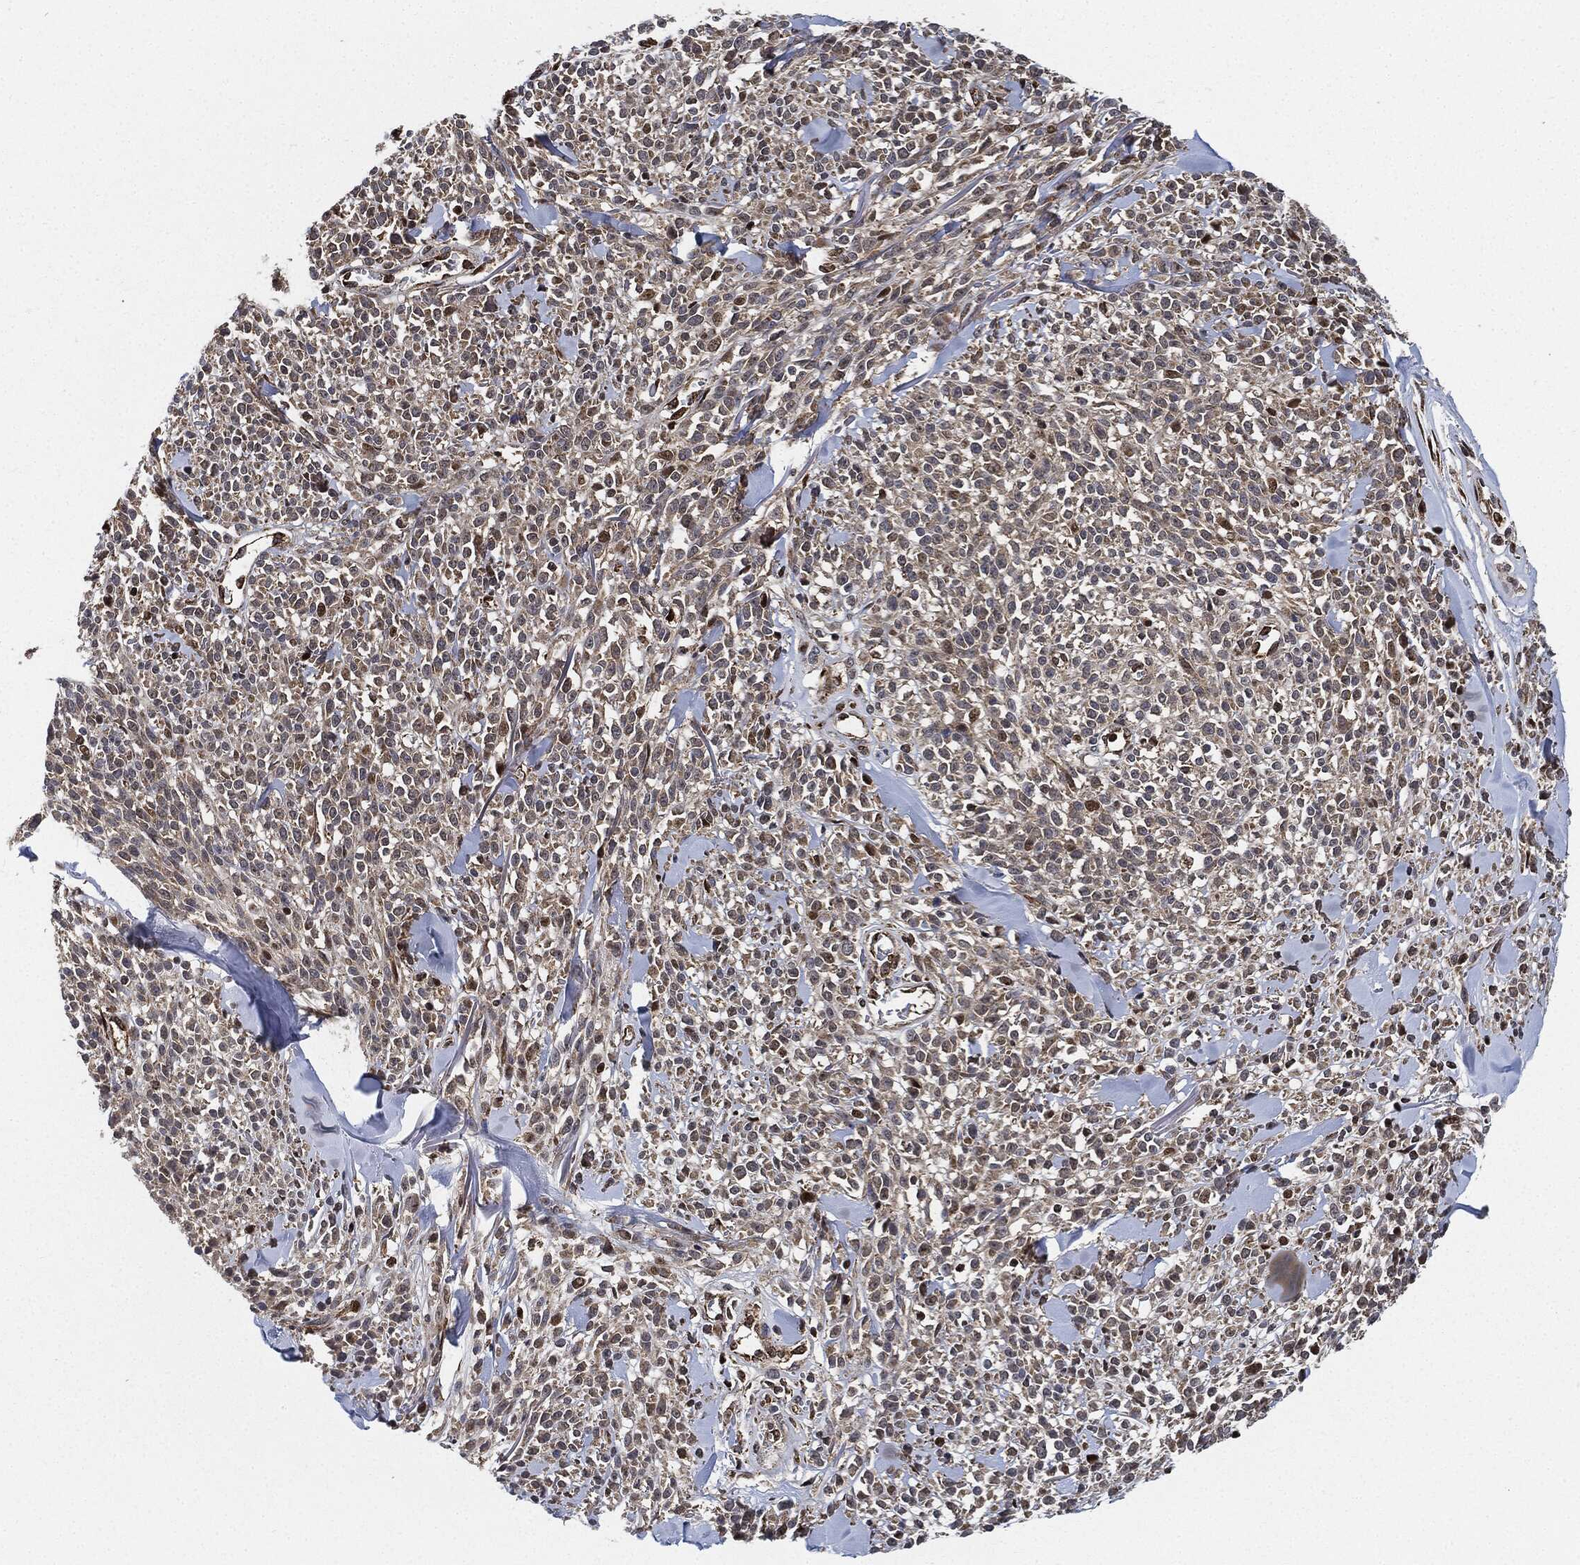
{"staining": {"intensity": "negative", "quantity": "none", "location": "none"}, "tissue": "melanoma", "cell_type": "Tumor cells", "image_type": "cancer", "snomed": [{"axis": "morphology", "description": "Malignant melanoma, NOS"}, {"axis": "topography", "description": "Skin"}, {"axis": "topography", "description": "Skin of trunk"}], "caption": "Image shows no protein staining in tumor cells of malignant melanoma tissue.", "gene": "RNASEL", "patient": {"sex": "male", "age": 74}}